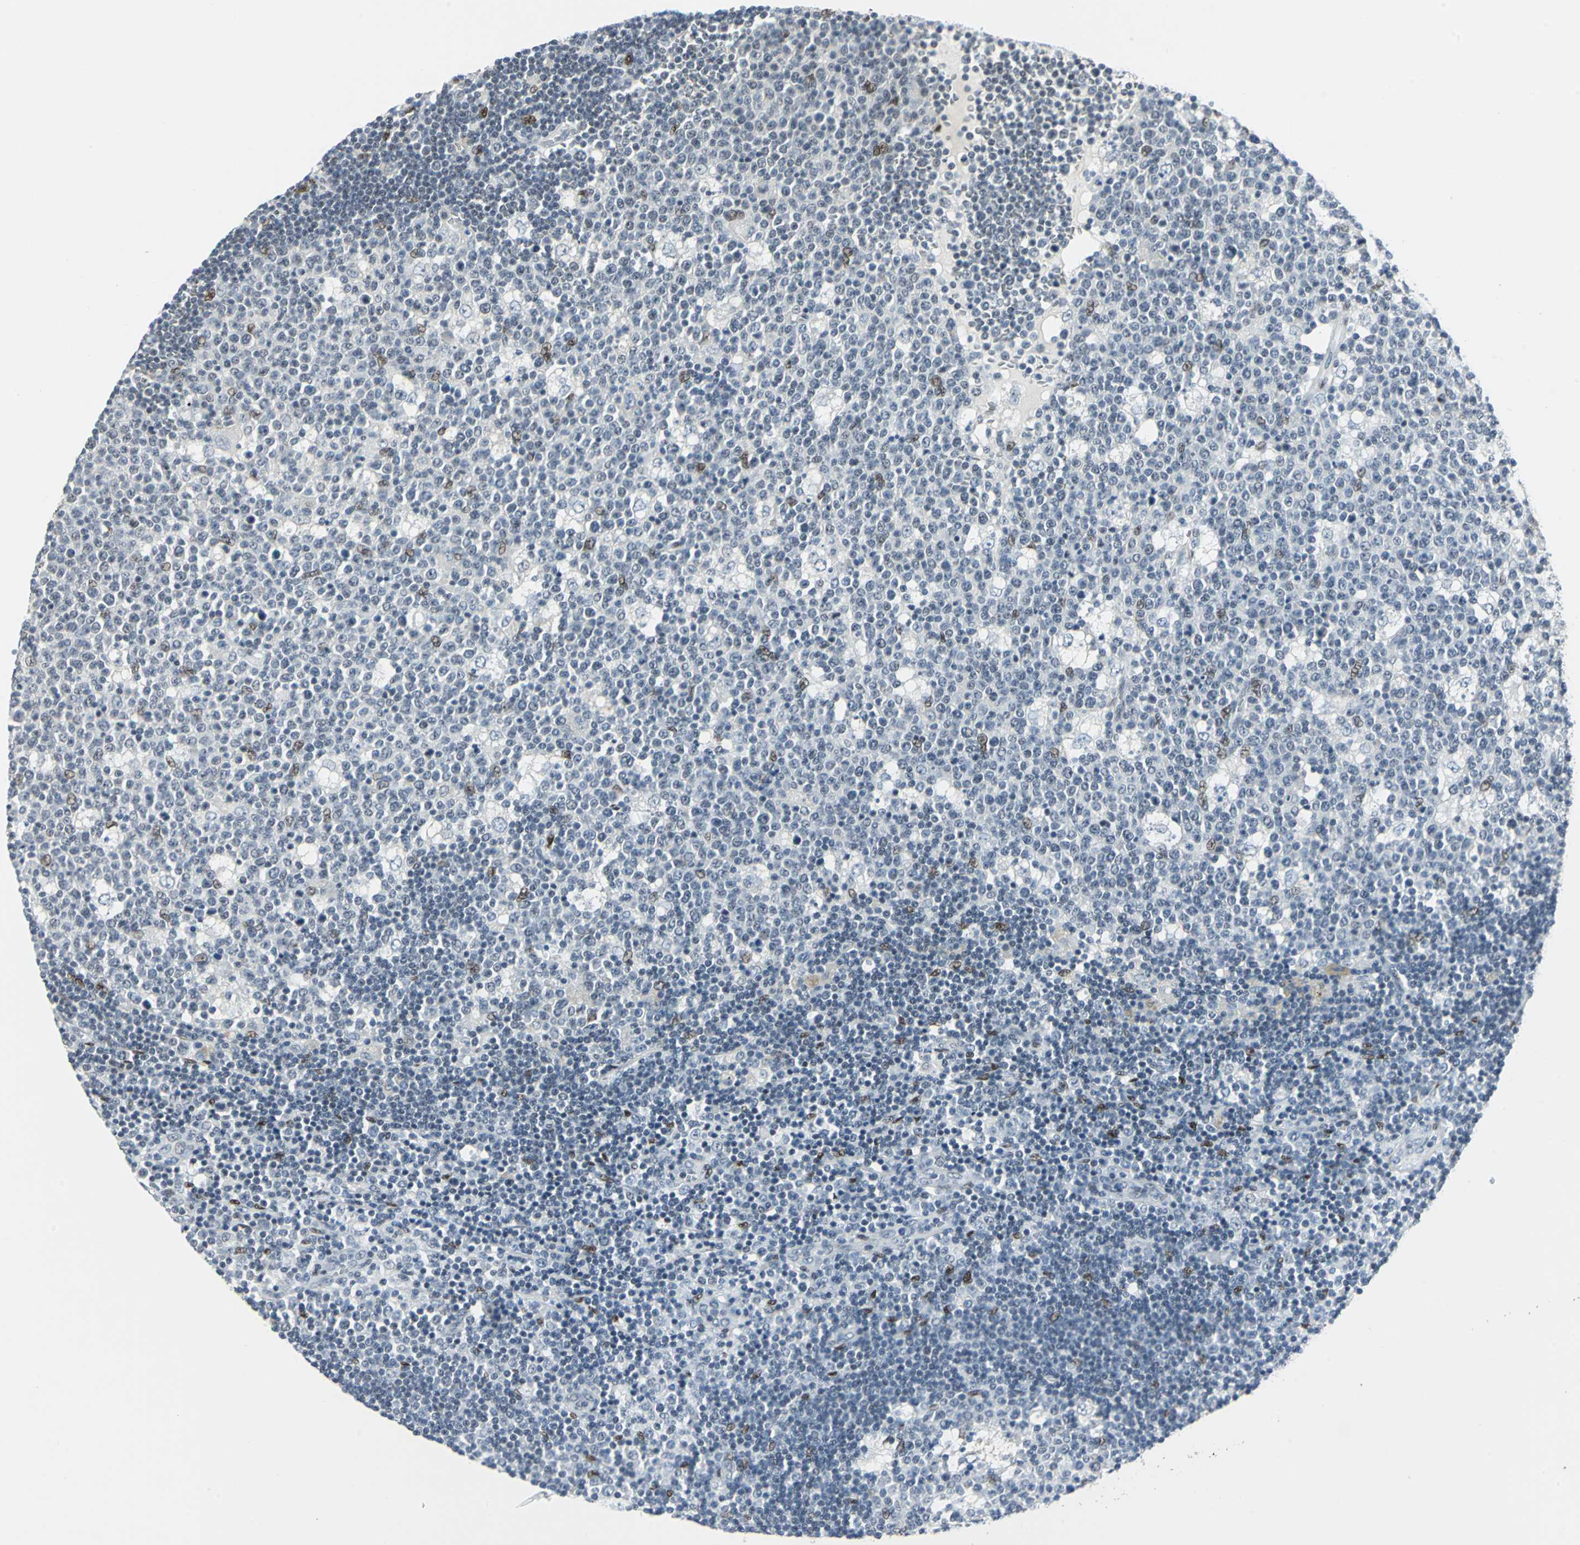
{"staining": {"intensity": "moderate", "quantity": "<25%", "location": "nuclear"}, "tissue": "lymph node", "cell_type": "Germinal center cells", "image_type": "normal", "snomed": [{"axis": "morphology", "description": "Normal tissue, NOS"}, {"axis": "topography", "description": "Lymph node"}, {"axis": "topography", "description": "Salivary gland"}], "caption": "Protein staining reveals moderate nuclear staining in about <25% of germinal center cells in benign lymph node.", "gene": "MEIS2", "patient": {"sex": "male", "age": 8}}